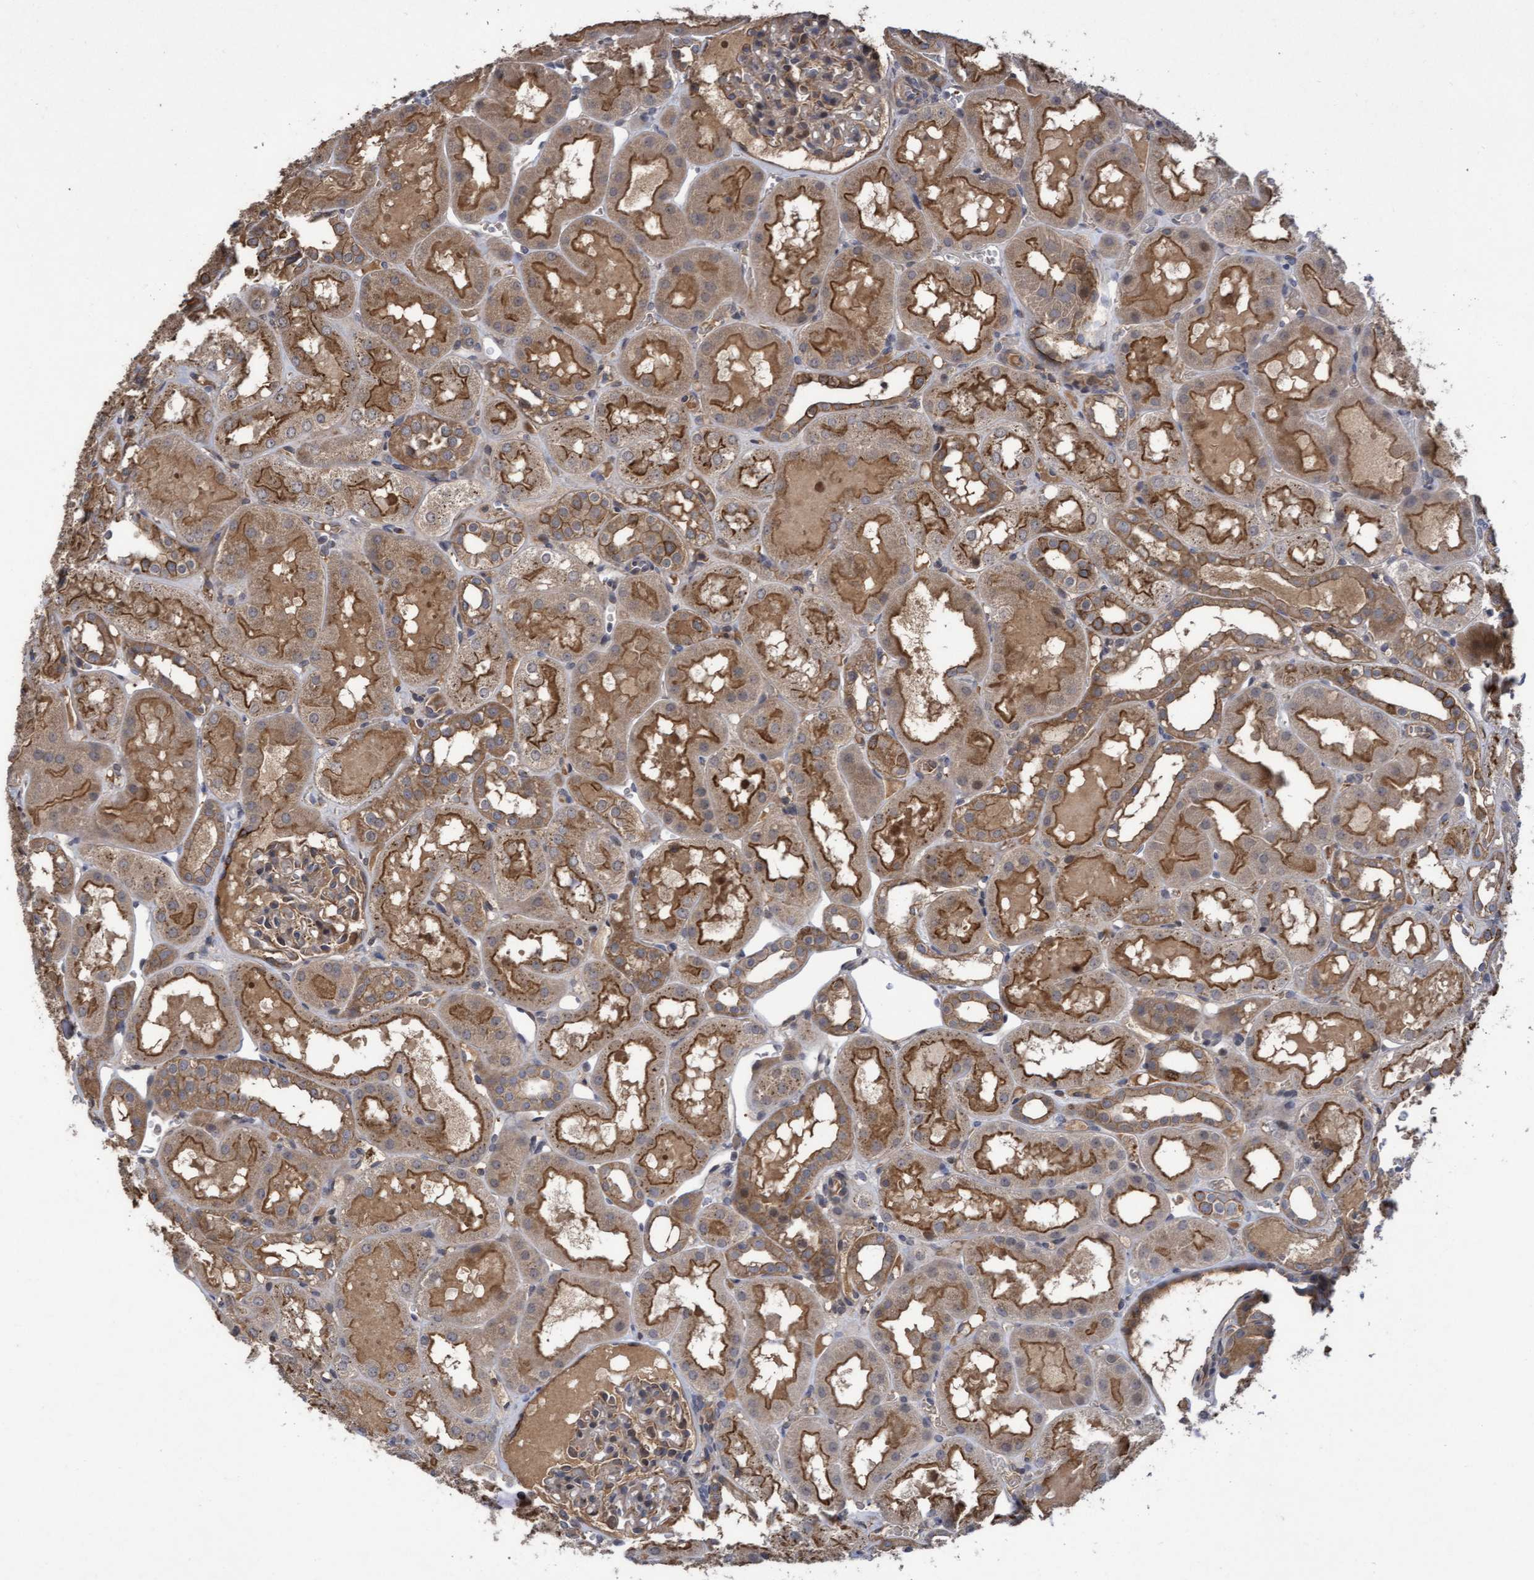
{"staining": {"intensity": "weak", "quantity": ">75%", "location": "cytoplasmic/membranous"}, "tissue": "kidney", "cell_type": "Cells in glomeruli", "image_type": "normal", "snomed": [{"axis": "morphology", "description": "Normal tissue, NOS"}, {"axis": "topography", "description": "Kidney"}, {"axis": "topography", "description": "Urinary bladder"}], "caption": "Immunohistochemistry of normal kidney displays low levels of weak cytoplasmic/membranous staining in approximately >75% of cells in glomeruli.", "gene": "COBL", "patient": {"sex": "male", "age": 16}}